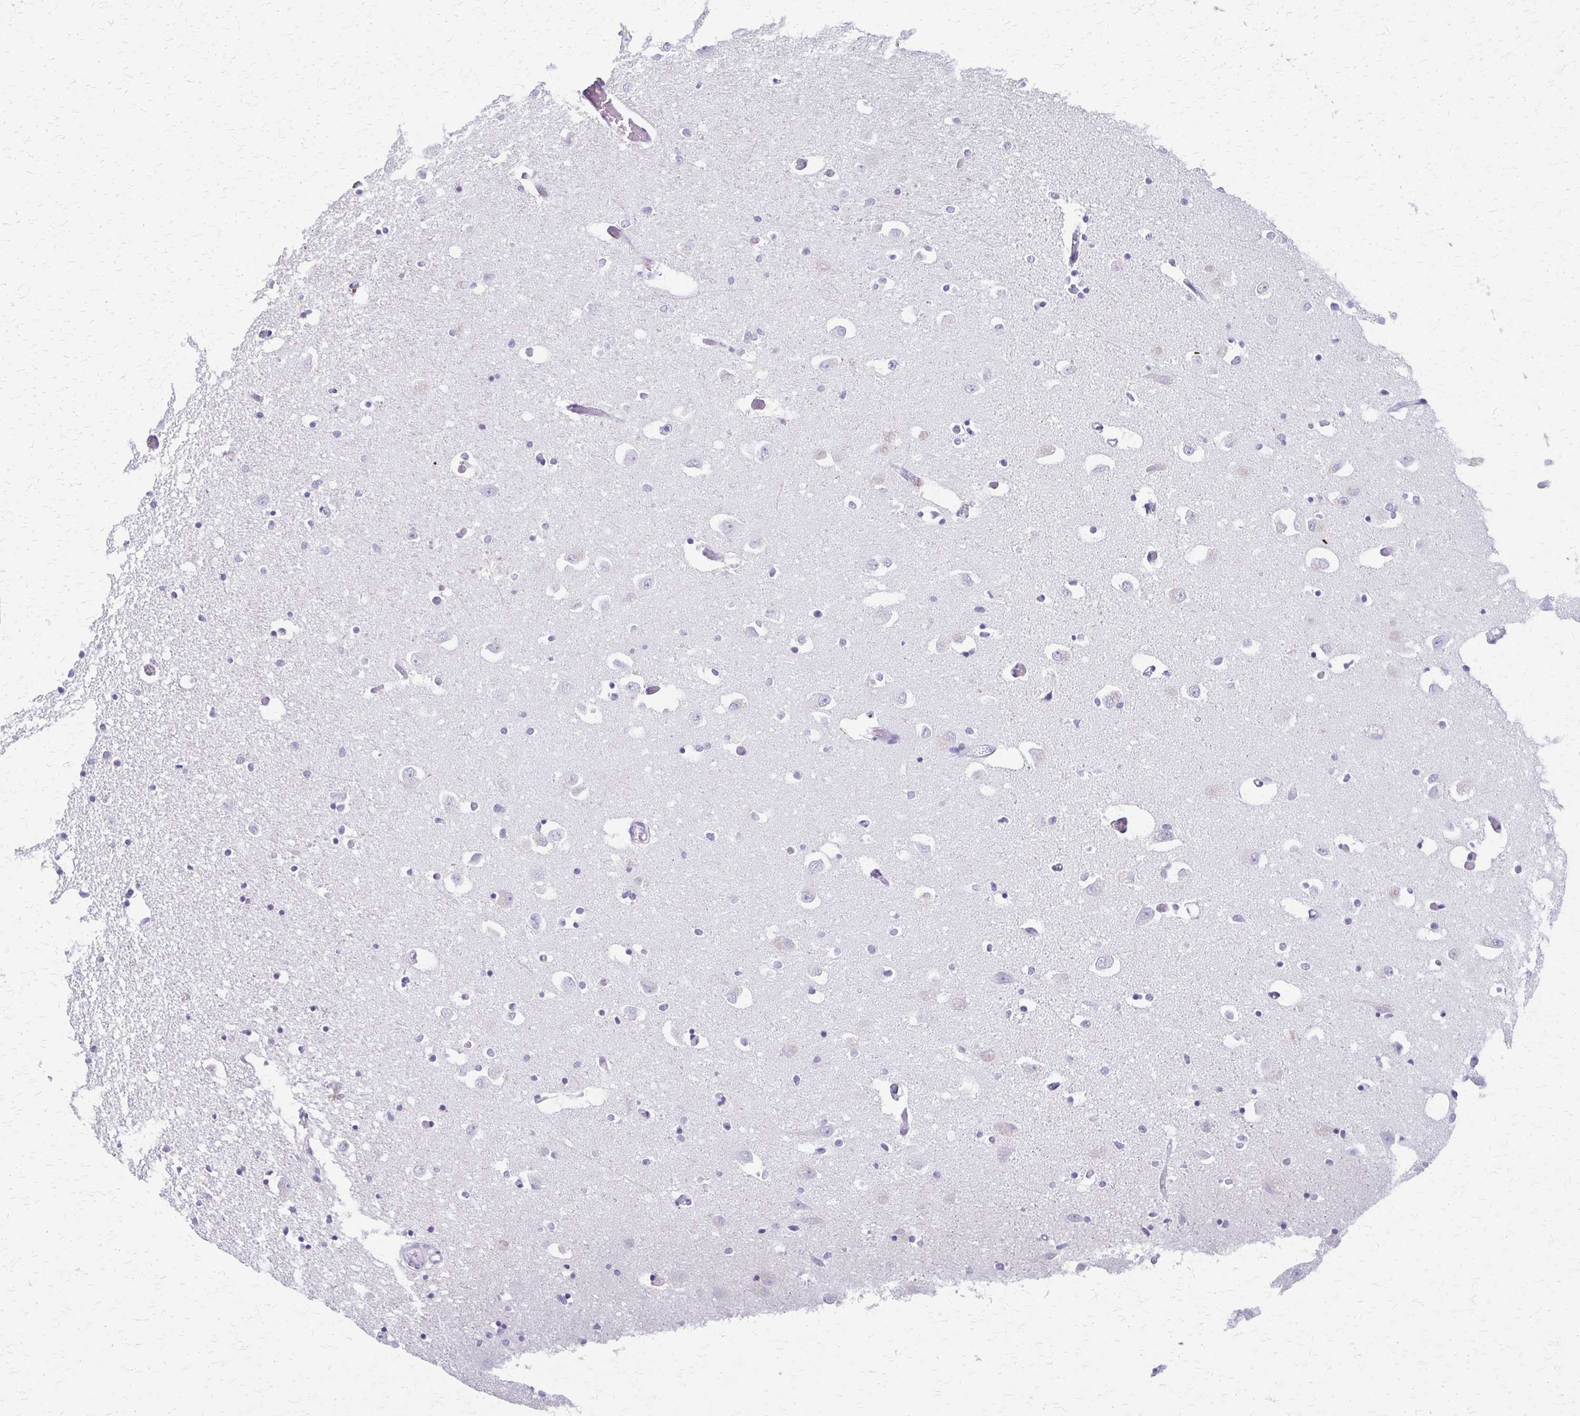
{"staining": {"intensity": "weak", "quantity": "<25%", "location": "cytoplasmic/membranous"}, "tissue": "caudate", "cell_type": "Glial cells", "image_type": "normal", "snomed": [{"axis": "morphology", "description": "Normal tissue, NOS"}, {"axis": "topography", "description": "Lateral ventricle wall"}, {"axis": "topography", "description": "Hippocampus"}], "caption": "Image shows no protein expression in glial cells of normal caudate.", "gene": "ZSCAN5B", "patient": {"sex": "female", "age": 63}}